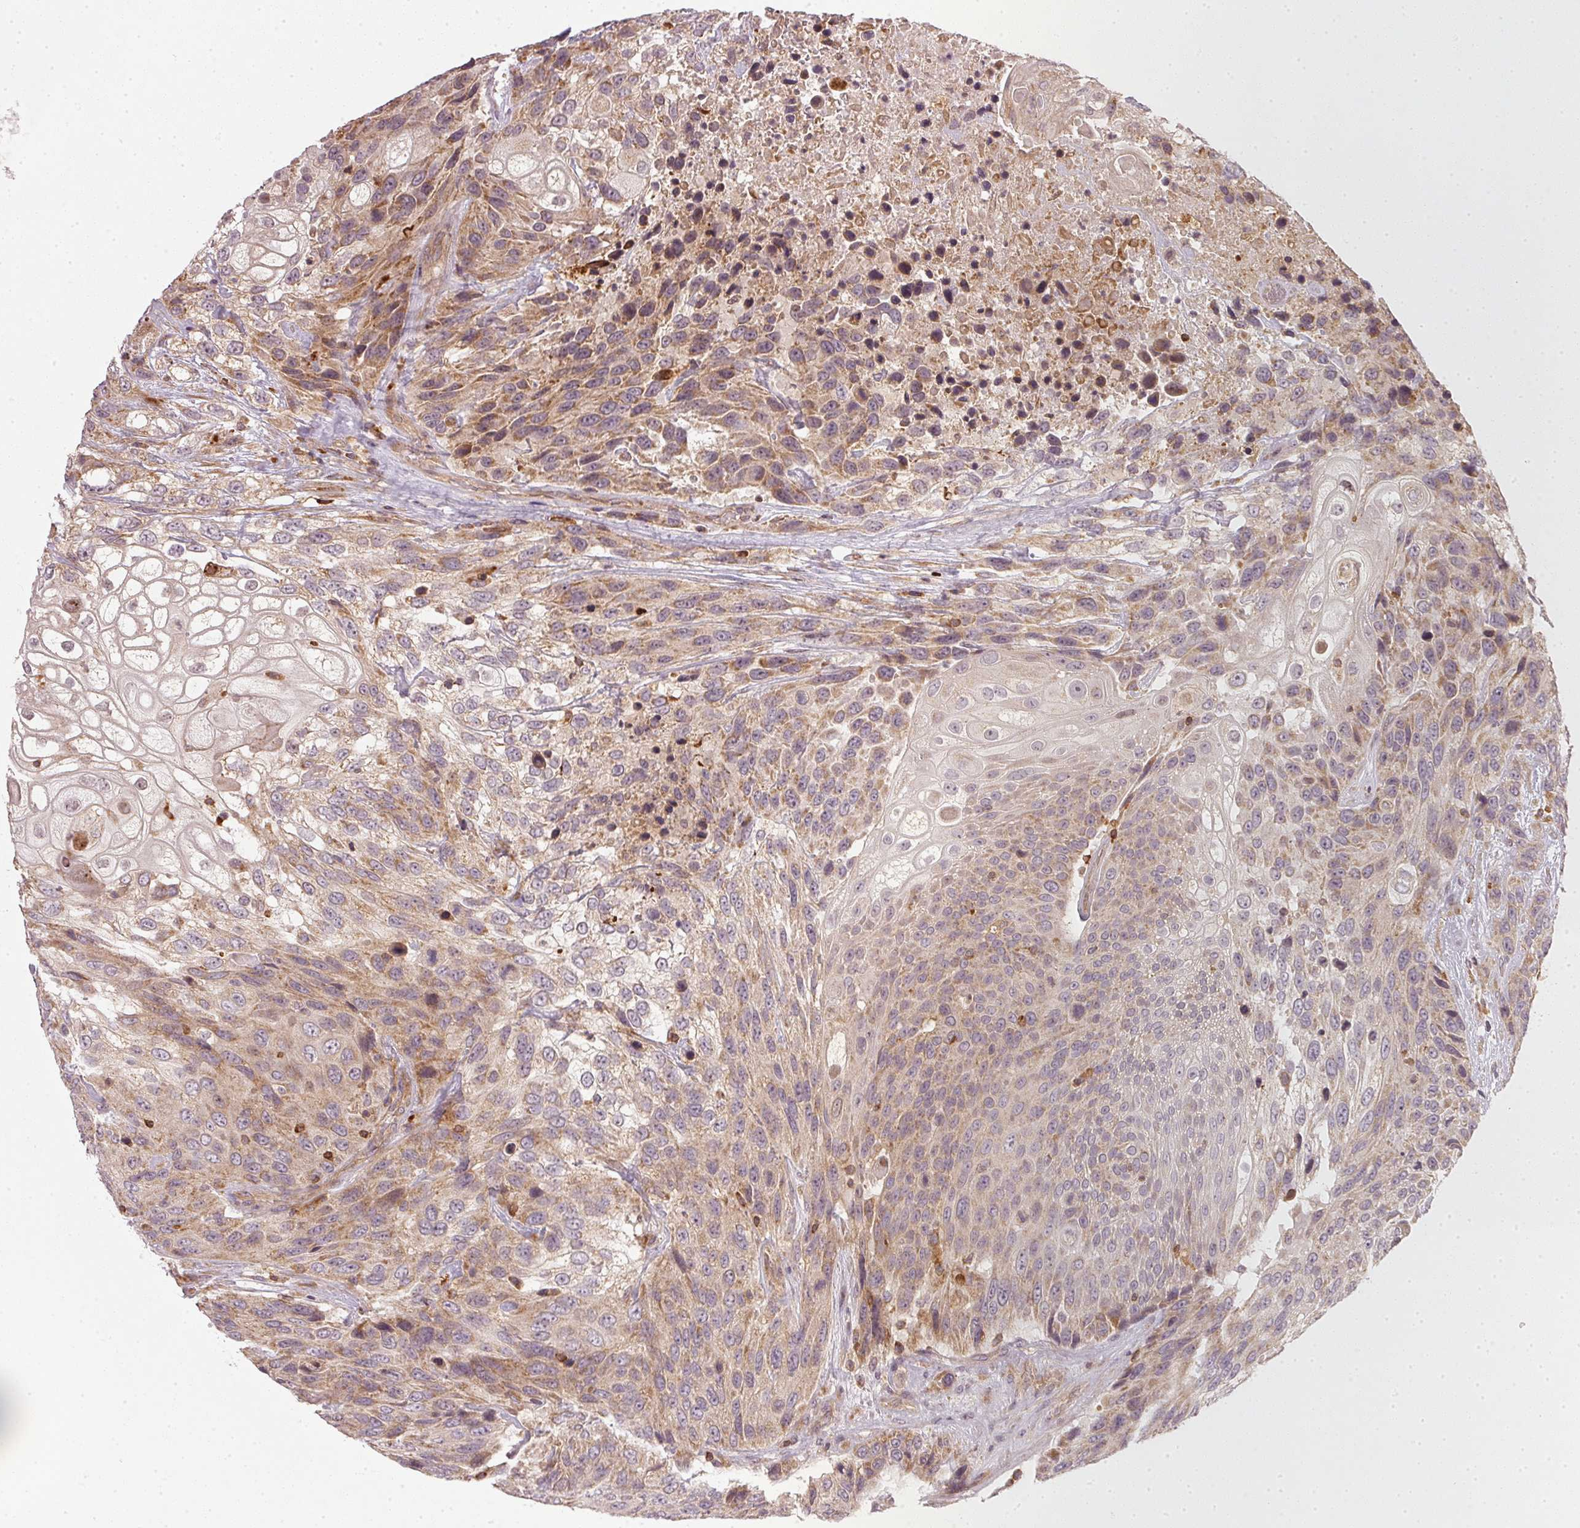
{"staining": {"intensity": "moderate", "quantity": "25%-75%", "location": "cytoplasmic/membranous"}, "tissue": "urothelial cancer", "cell_type": "Tumor cells", "image_type": "cancer", "snomed": [{"axis": "morphology", "description": "Urothelial carcinoma, High grade"}, {"axis": "topography", "description": "Urinary bladder"}], "caption": "Approximately 25%-75% of tumor cells in human high-grade urothelial carcinoma show moderate cytoplasmic/membranous protein expression as visualized by brown immunohistochemical staining.", "gene": "NADK2", "patient": {"sex": "female", "age": 70}}